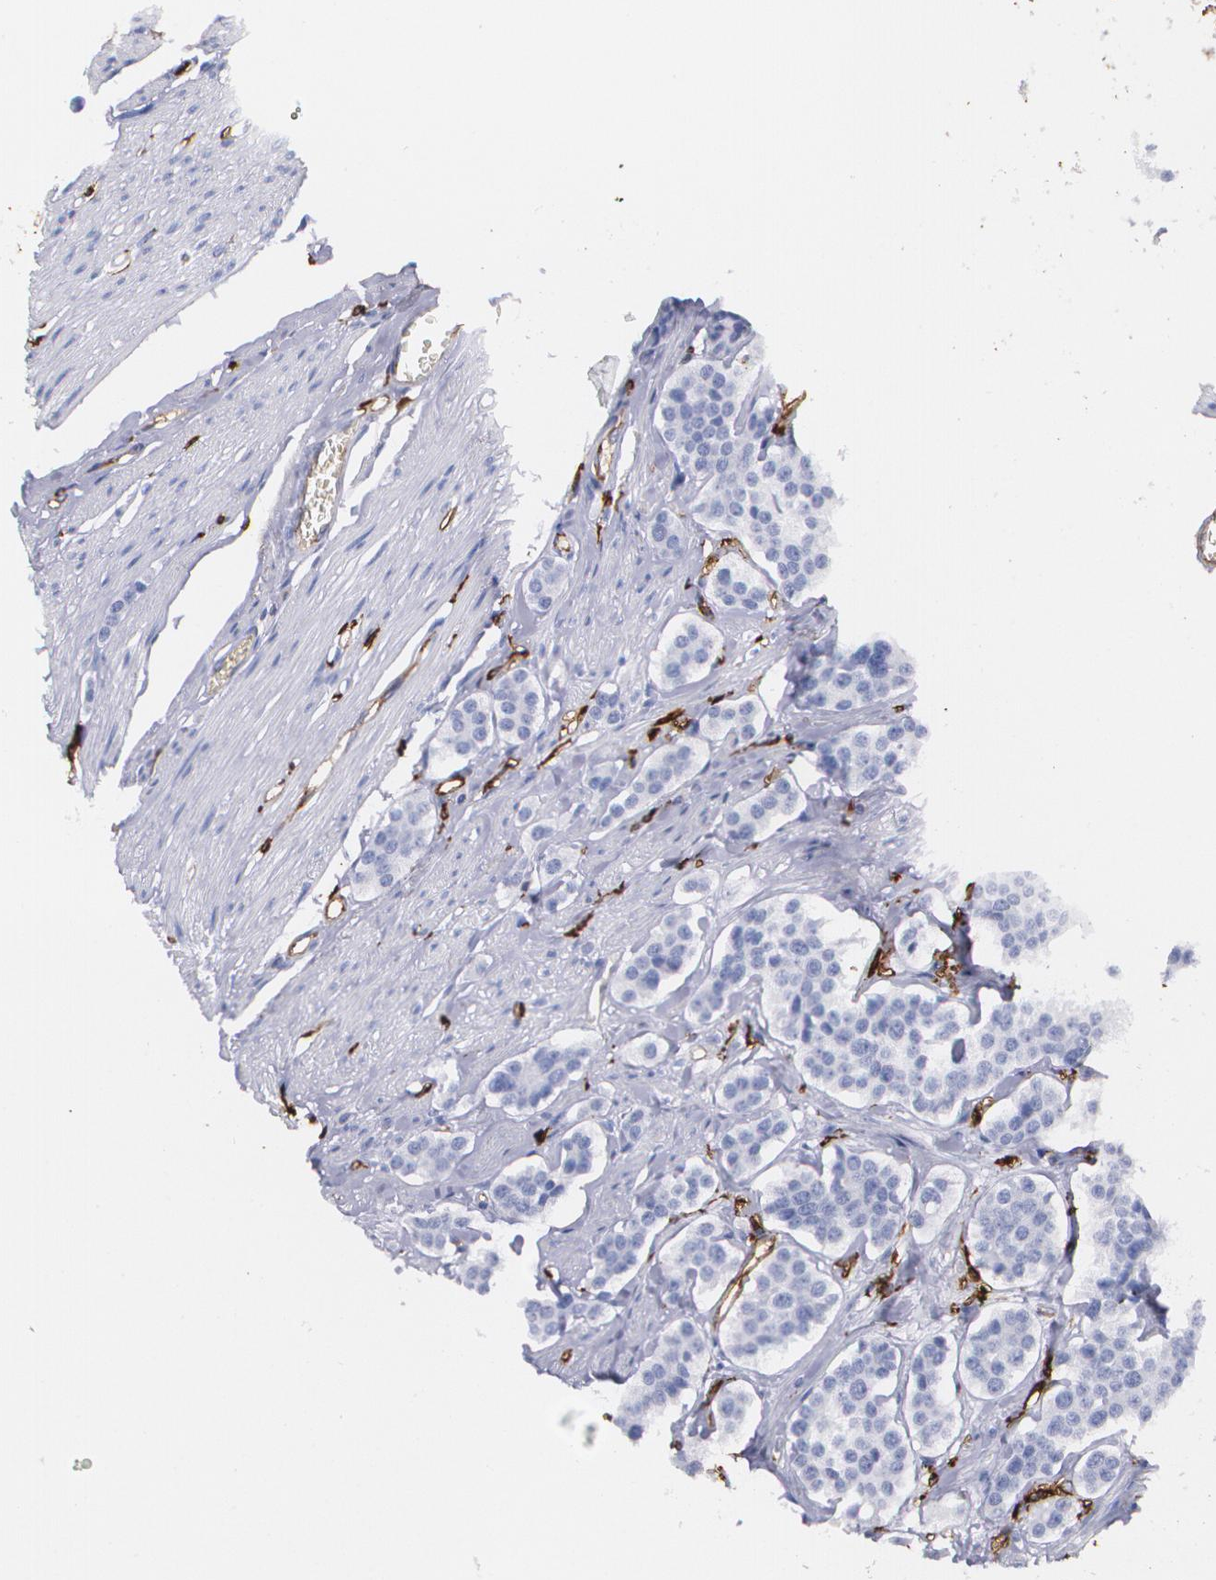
{"staining": {"intensity": "negative", "quantity": "none", "location": "none"}, "tissue": "carcinoid", "cell_type": "Tumor cells", "image_type": "cancer", "snomed": [{"axis": "morphology", "description": "Carcinoid, malignant, NOS"}, {"axis": "topography", "description": "Small intestine"}], "caption": "Tumor cells show no significant positivity in carcinoid.", "gene": "HLA-DRA", "patient": {"sex": "male", "age": 60}}